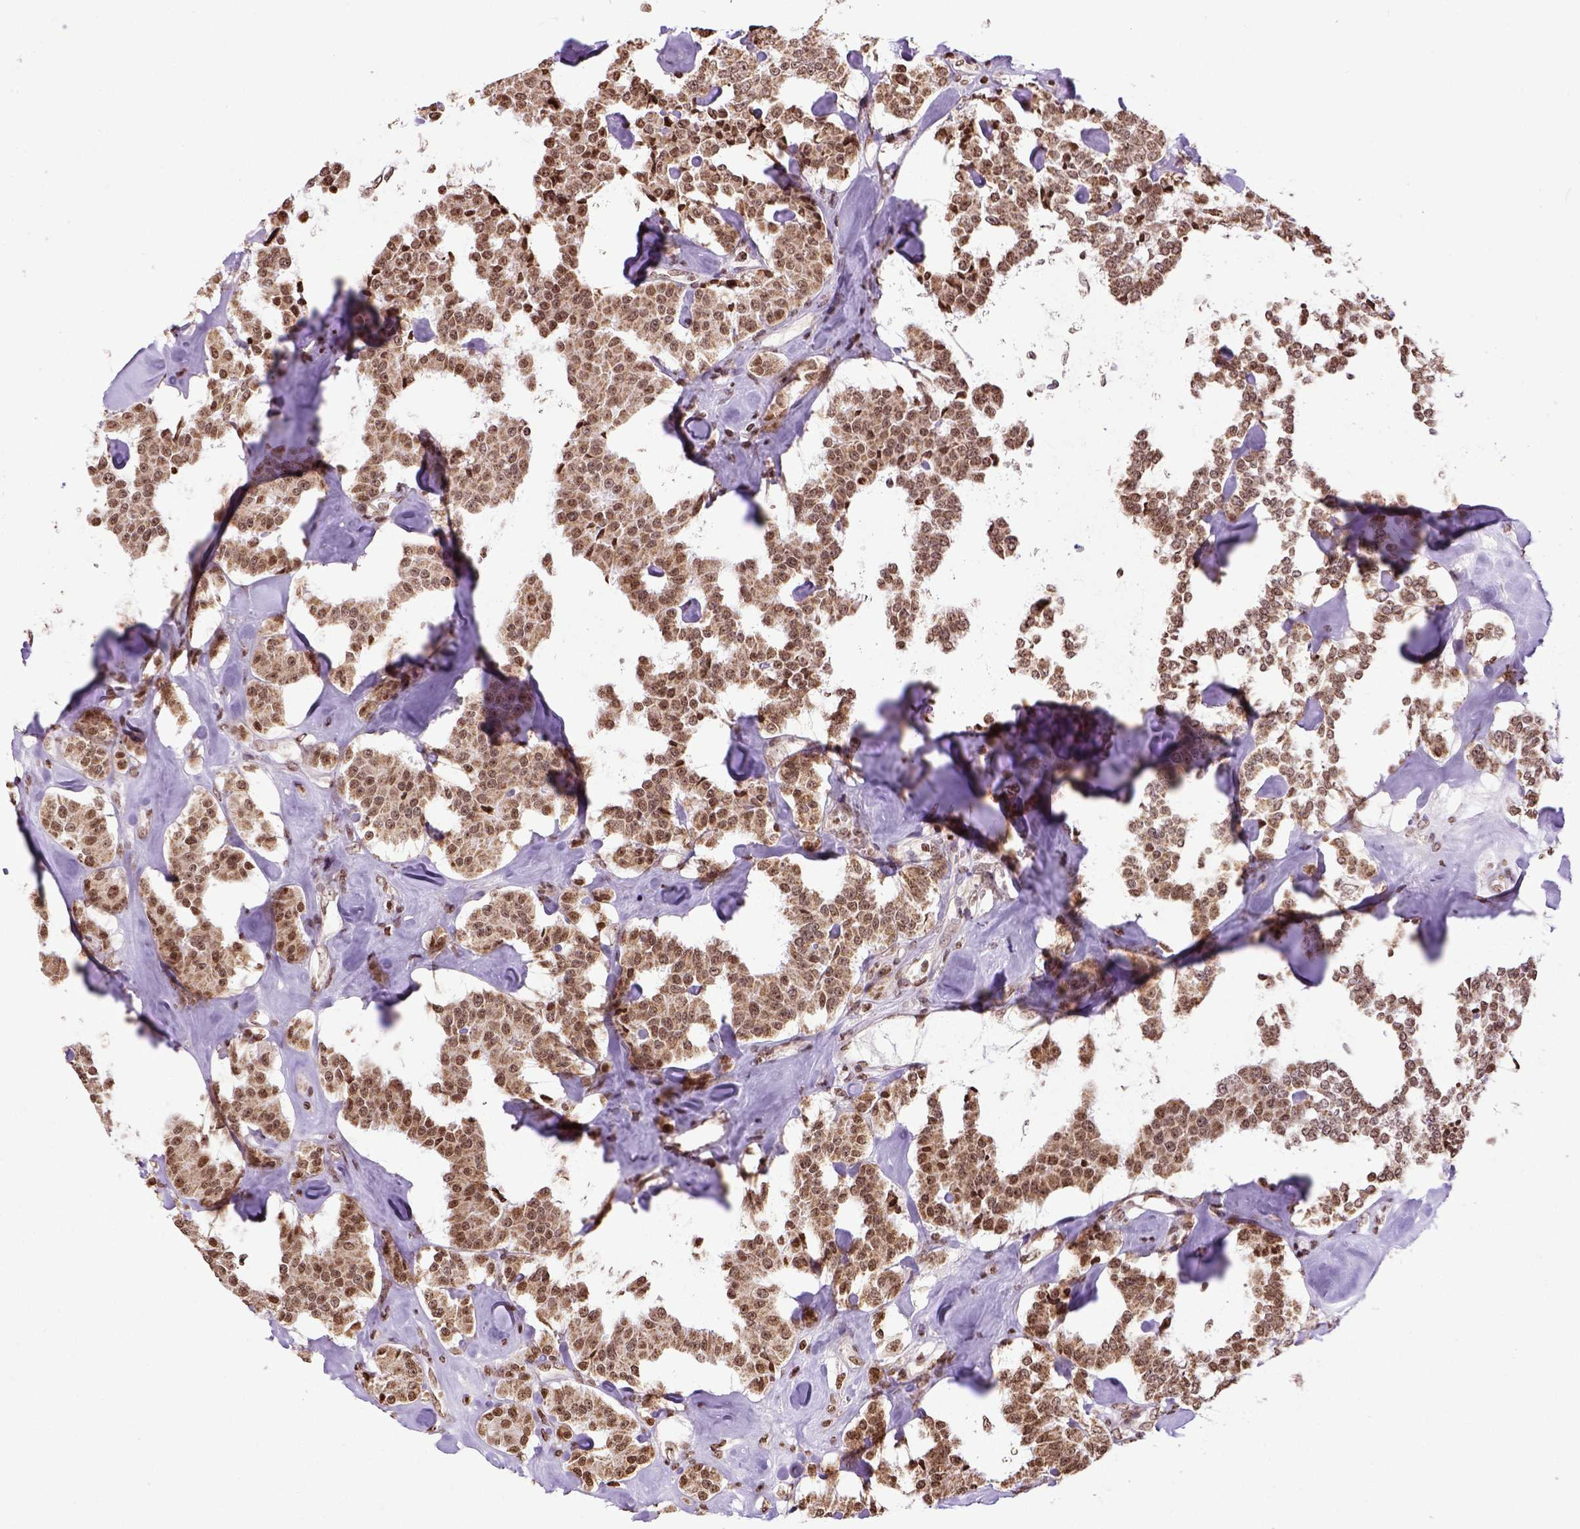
{"staining": {"intensity": "moderate", "quantity": ">75%", "location": "nuclear"}, "tissue": "carcinoid", "cell_type": "Tumor cells", "image_type": "cancer", "snomed": [{"axis": "morphology", "description": "Carcinoid, malignant, NOS"}, {"axis": "topography", "description": "Pancreas"}], "caption": "Carcinoid stained for a protein (brown) reveals moderate nuclear positive staining in about >75% of tumor cells.", "gene": "ZNF75D", "patient": {"sex": "male", "age": 41}}